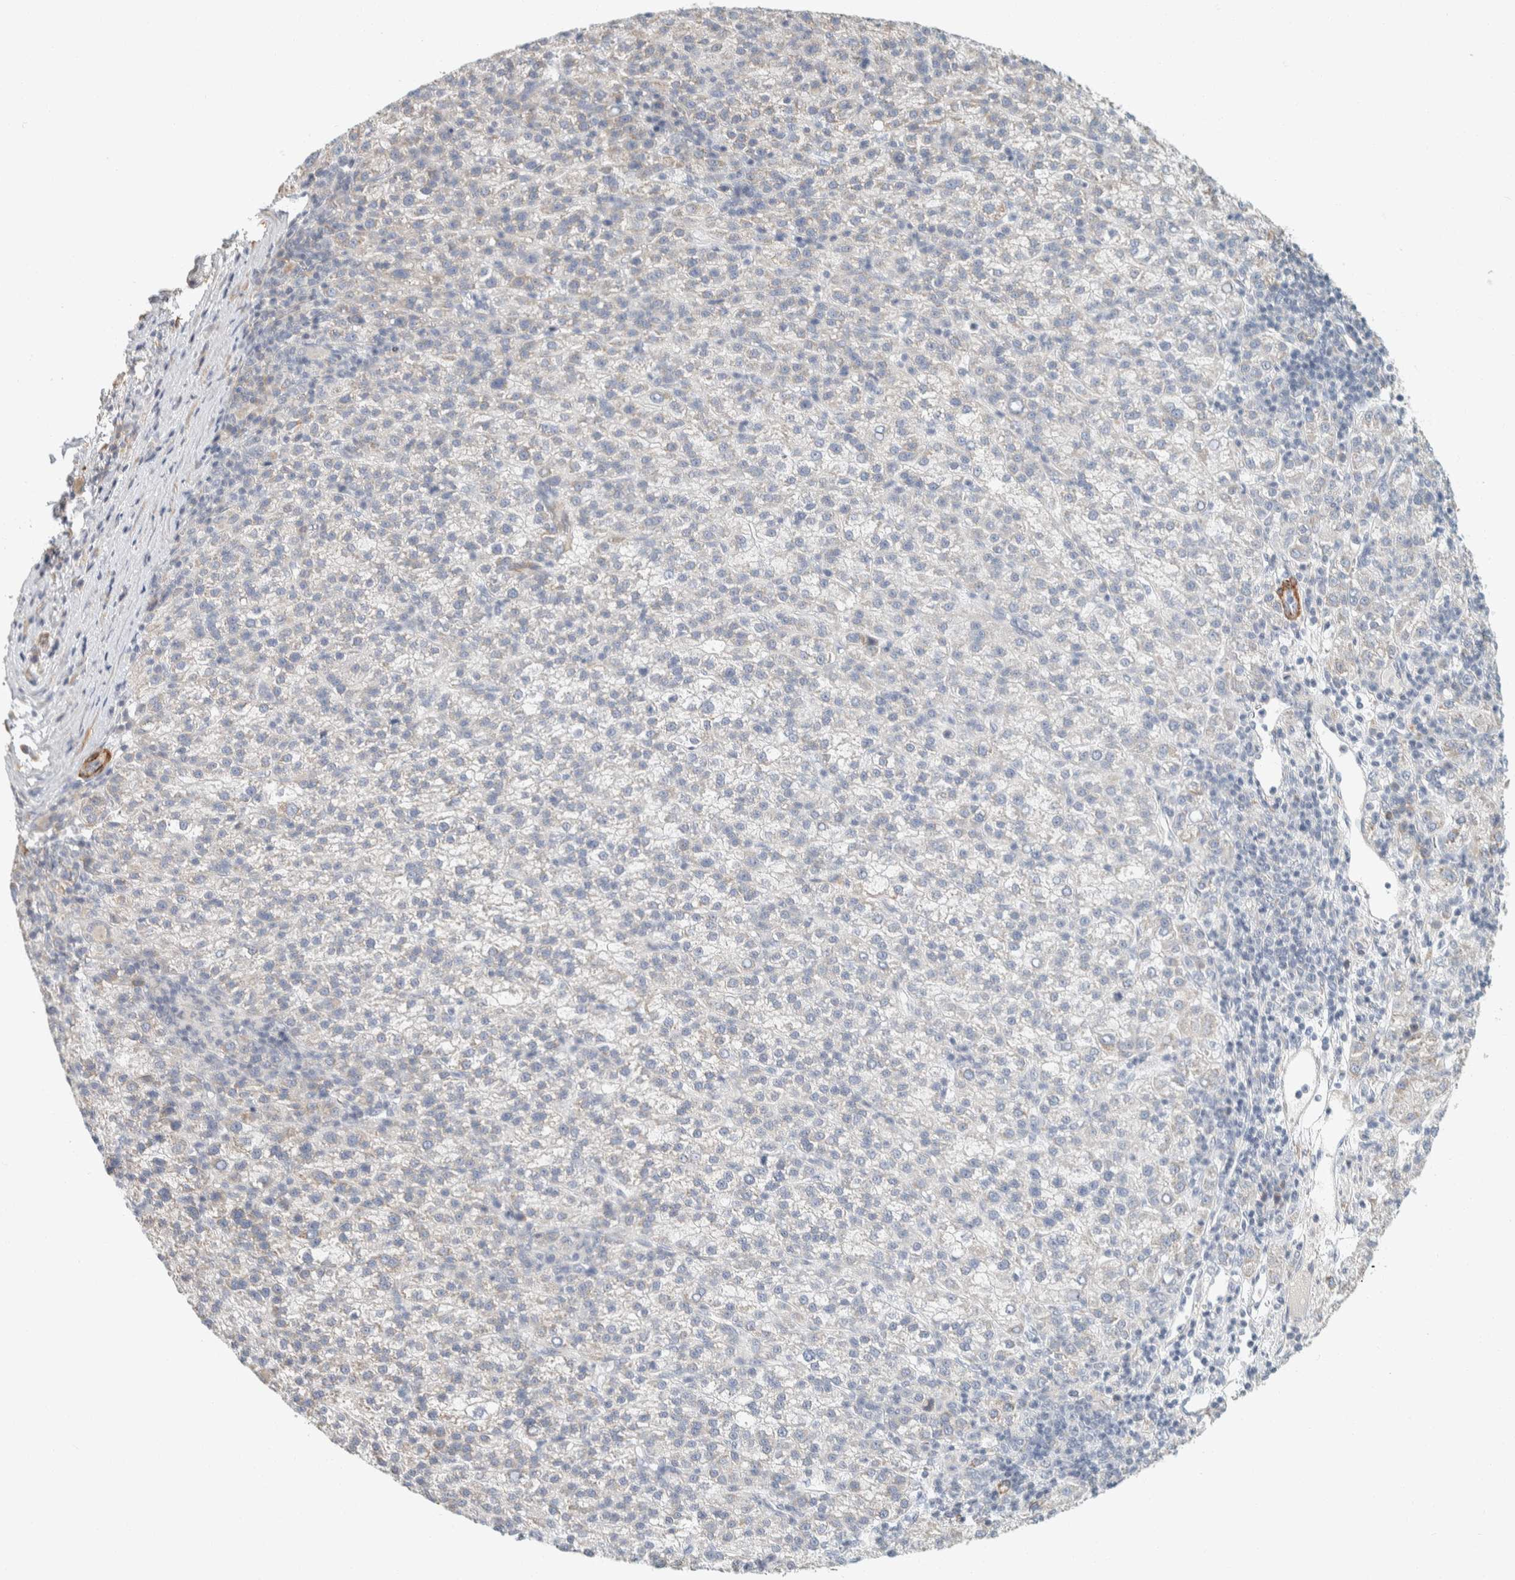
{"staining": {"intensity": "negative", "quantity": "none", "location": "none"}, "tissue": "liver cancer", "cell_type": "Tumor cells", "image_type": "cancer", "snomed": [{"axis": "morphology", "description": "Carcinoma, Hepatocellular, NOS"}, {"axis": "topography", "description": "Liver"}], "caption": "The histopathology image reveals no significant expression in tumor cells of liver hepatocellular carcinoma. The staining is performed using DAB (3,3'-diaminobenzidine) brown chromogen with nuclei counter-stained in using hematoxylin.", "gene": "CDR2", "patient": {"sex": "female", "age": 58}}